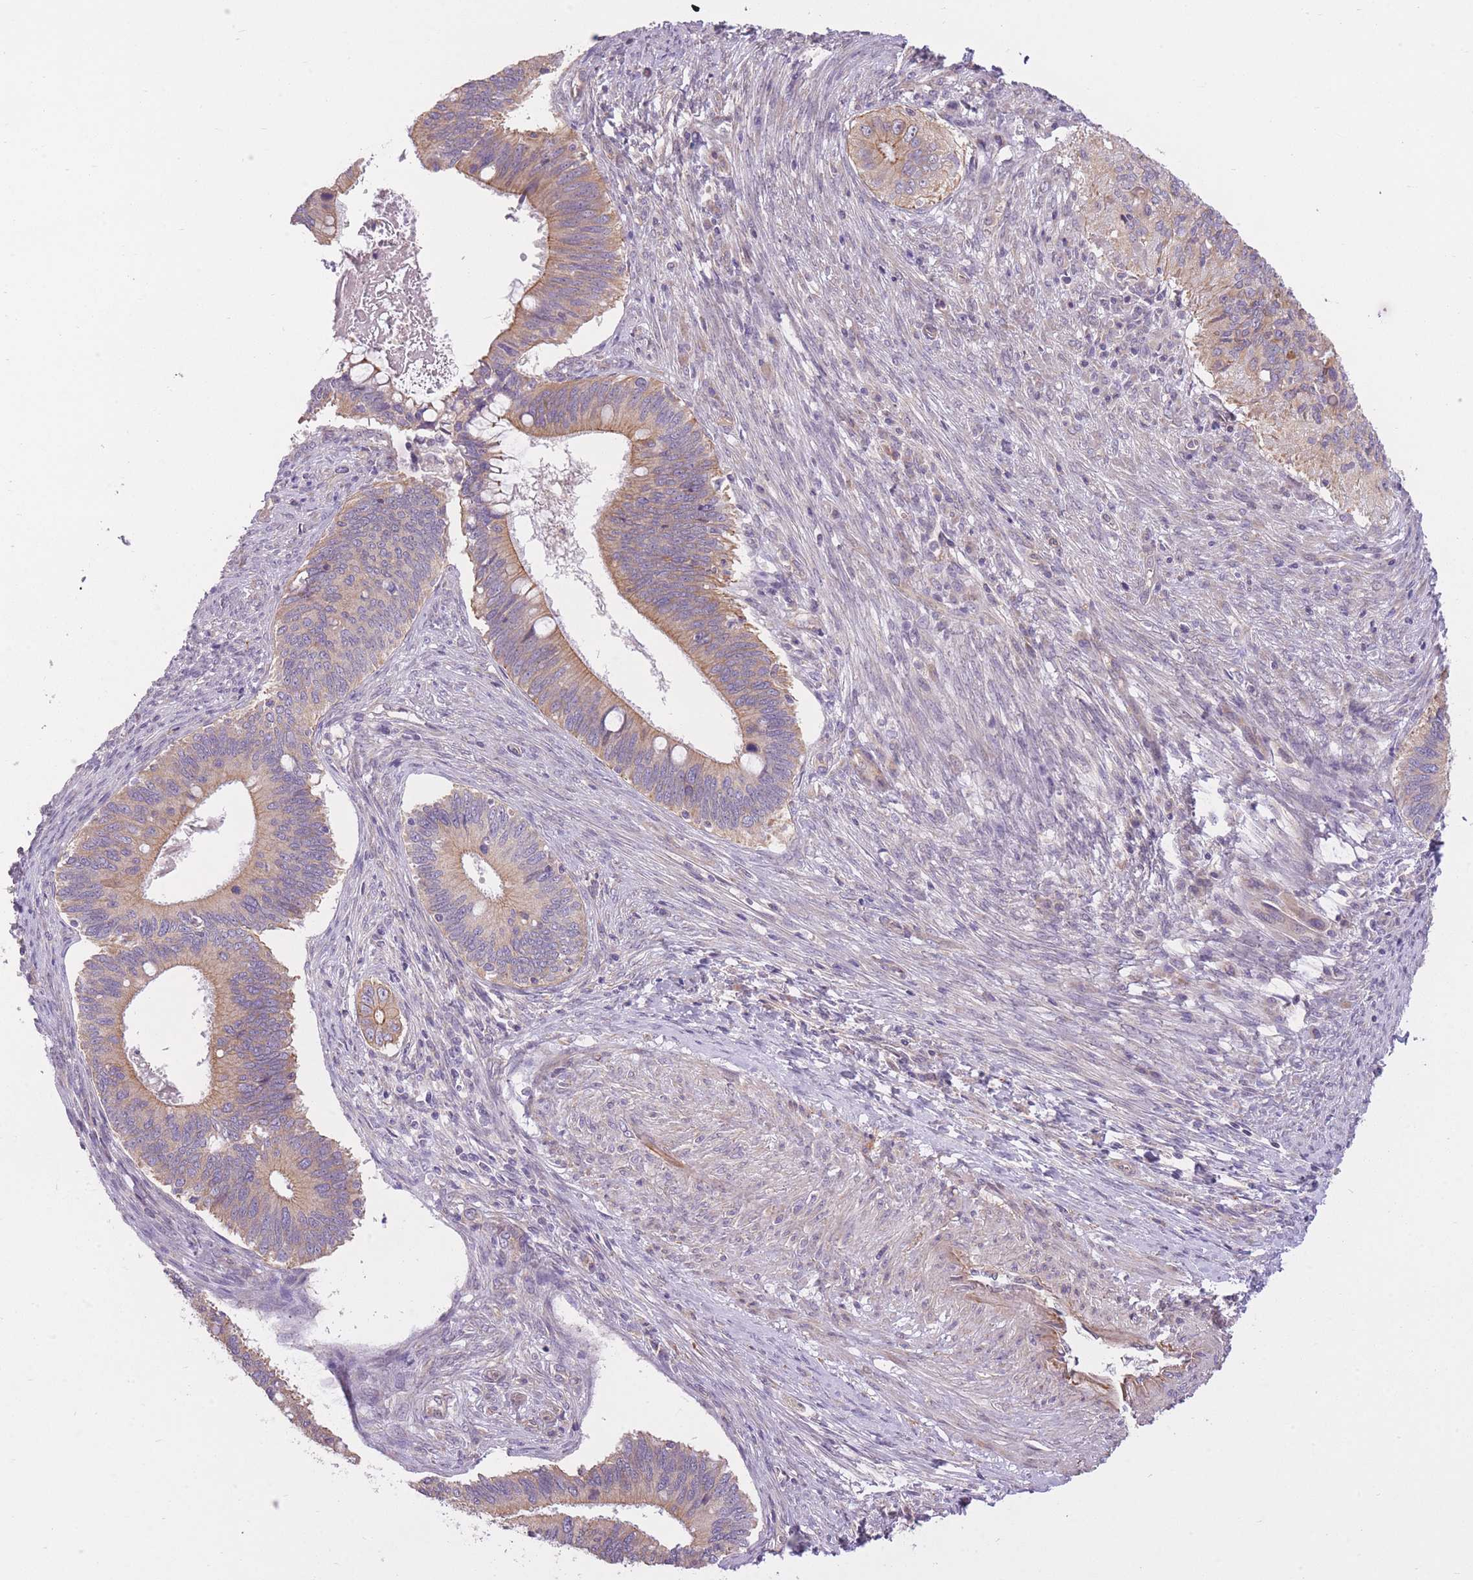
{"staining": {"intensity": "moderate", "quantity": "25%-75%", "location": "cytoplasmic/membranous"}, "tissue": "cervical cancer", "cell_type": "Tumor cells", "image_type": "cancer", "snomed": [{"axis": "morphology", "description": "Adenocarcinoma, NOS"}, {"axis": "topography", "description": "Cervix"}], "caption": "High-magnification brightfield microscopy of adenocarcinoma (cervical) stained with DAB (brown) and counterstained with hematoxylin (blue). tumor cells exhibit moderate cytoplasmic/membranous positivity is appreciated in approximately25%-75% of cells.", "gene": "REV1", "patient": {"sex": "female", "age": 42}}